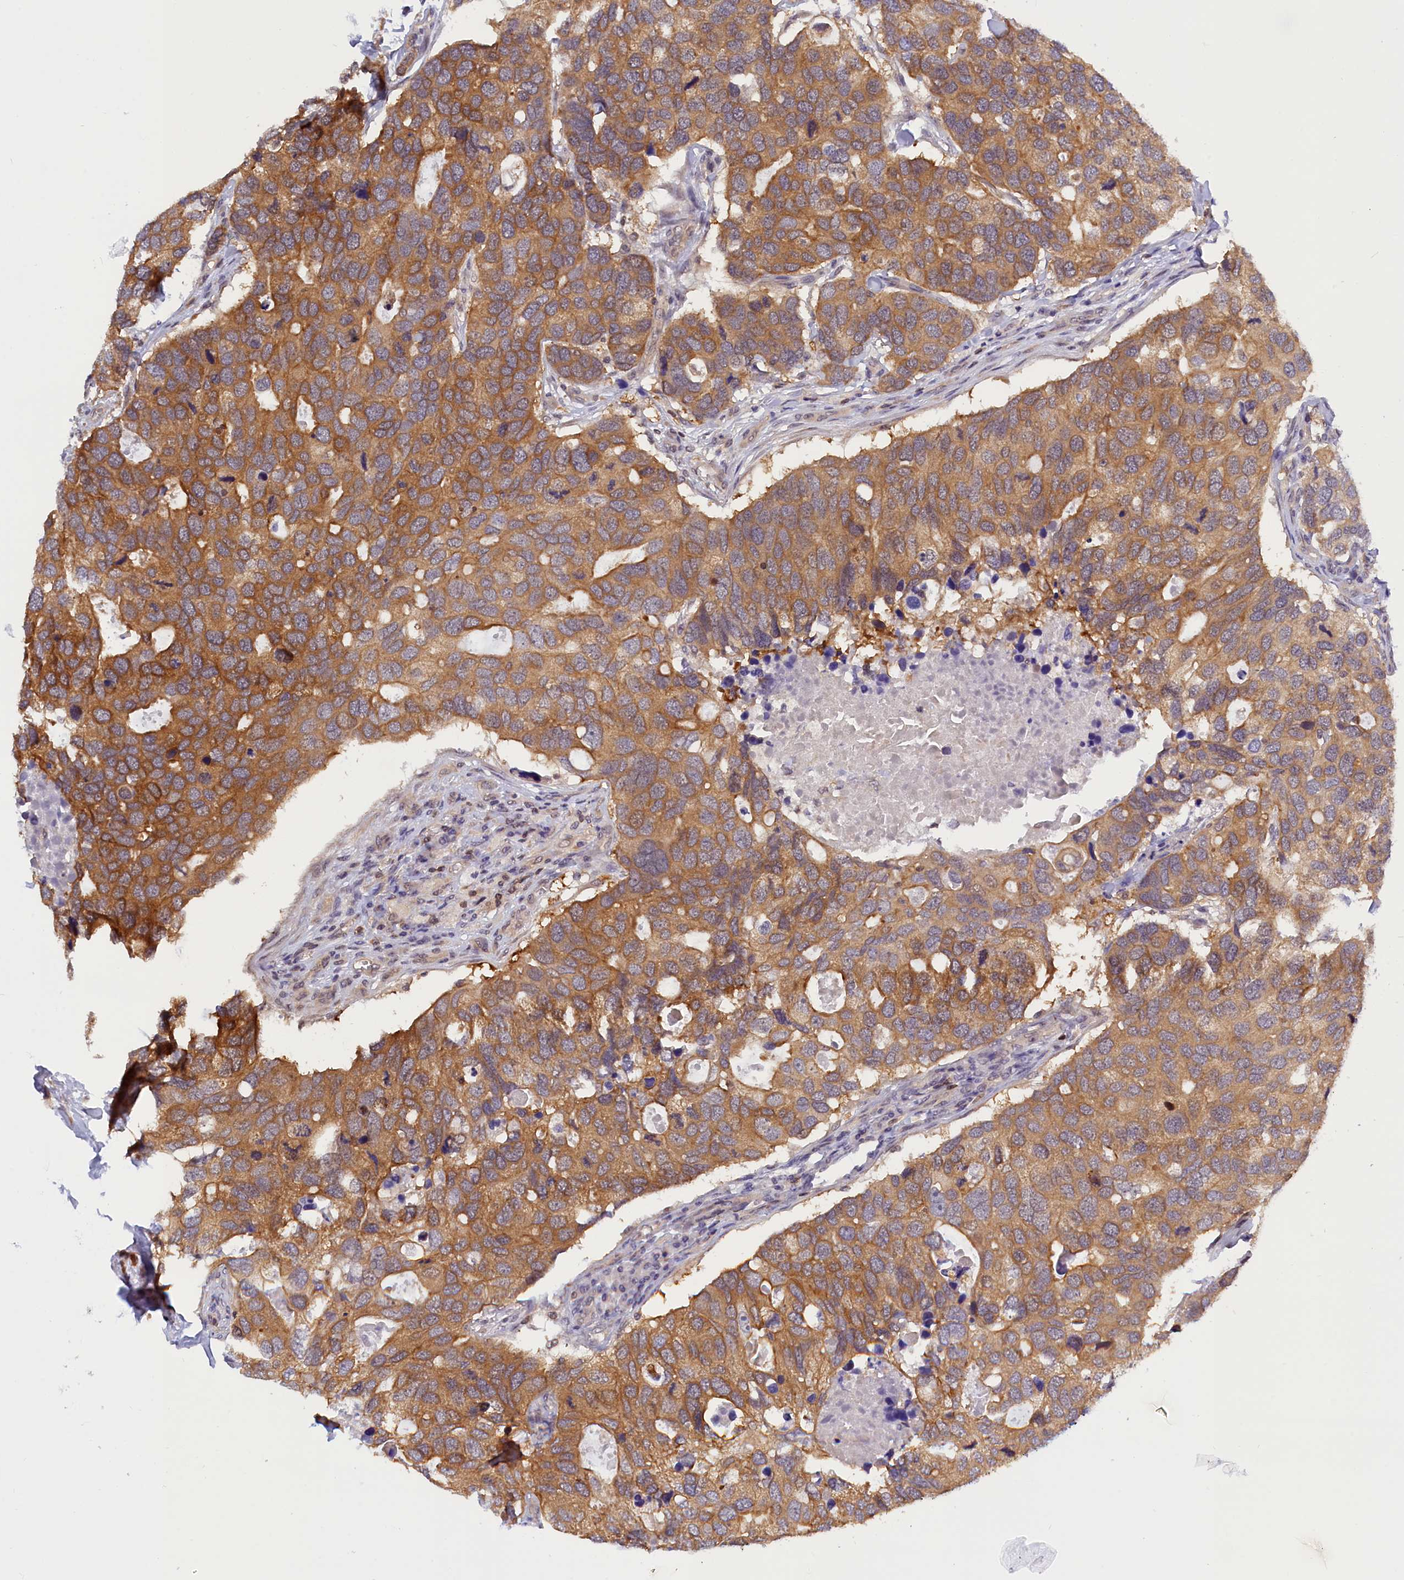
{"staining": {"intensity": "moderate", "quantity": ">75%", "location": "cytoplasmic/membranous"}, "tissue": "breast cancer", "cell_type": "Tumor cells", "image_type": "cancer", "snomed": [{"axis": "morphology", "description": "Duct carcinoma"}, {"axis": "topography", "description": "Breast"}], "caption": "DAB (3,3'-diaminobenzidine) immunohistochemical staining of human breast cancer (infiltrating ductal carcinoma) reveals moderate cytoplasmic/membranous protein positivity in about >75% of tumor cells. The staining was performed using DAB to visualize the protein expression in brown, while the nuclei were stained in blue with hematoxylin (Magnification: 20x).", "gene": "TBCB", "patient": {"sex": "female", "age": 83}}